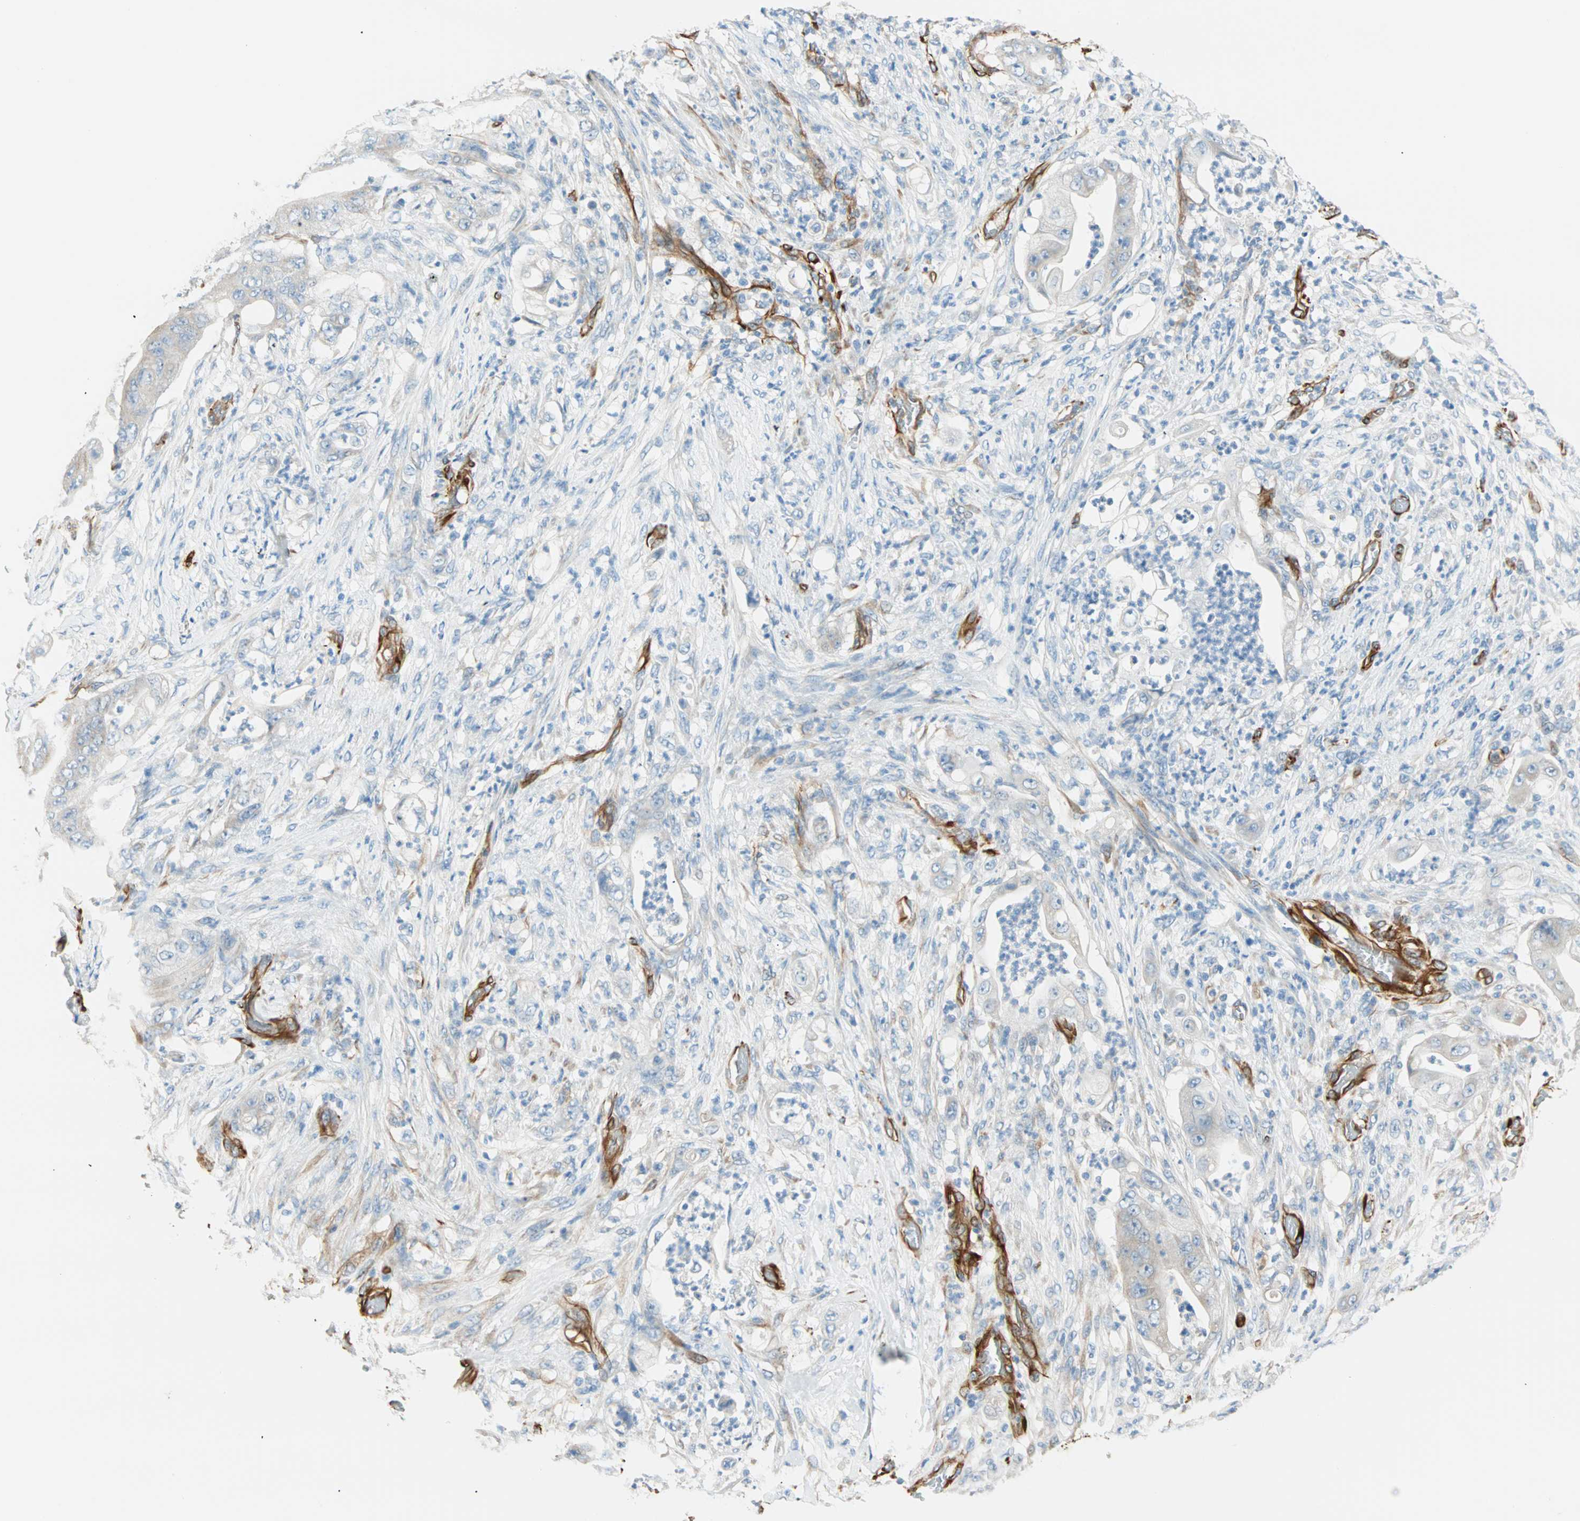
{"staining": {"intensity": "weak", "quantity": "<25%", "location": "cytoplasmic/membranous"}, "tissue": "stomach cancer", "cell_type": "Tumor cells", "image_type": "cancer", "snomed": [{"axis": "morphology", "description": "Adenocarcinoma, NOS"}, {"axis": "topography", "description": "Stomach"}], "caption": "Immunohistochemistry (IHC) image of adenocarcinoma (stomach) stained for a protein (brown), which displays no staining in tumor cells. Brightfield microscopy of immunohistochemistry stained with DAB (3,3'-diaminobenzidine) (brown) and hematoxylin (blue), captured at high magnification.", "gene": "NES", "patient": {"sex": "female", "age": 73}}